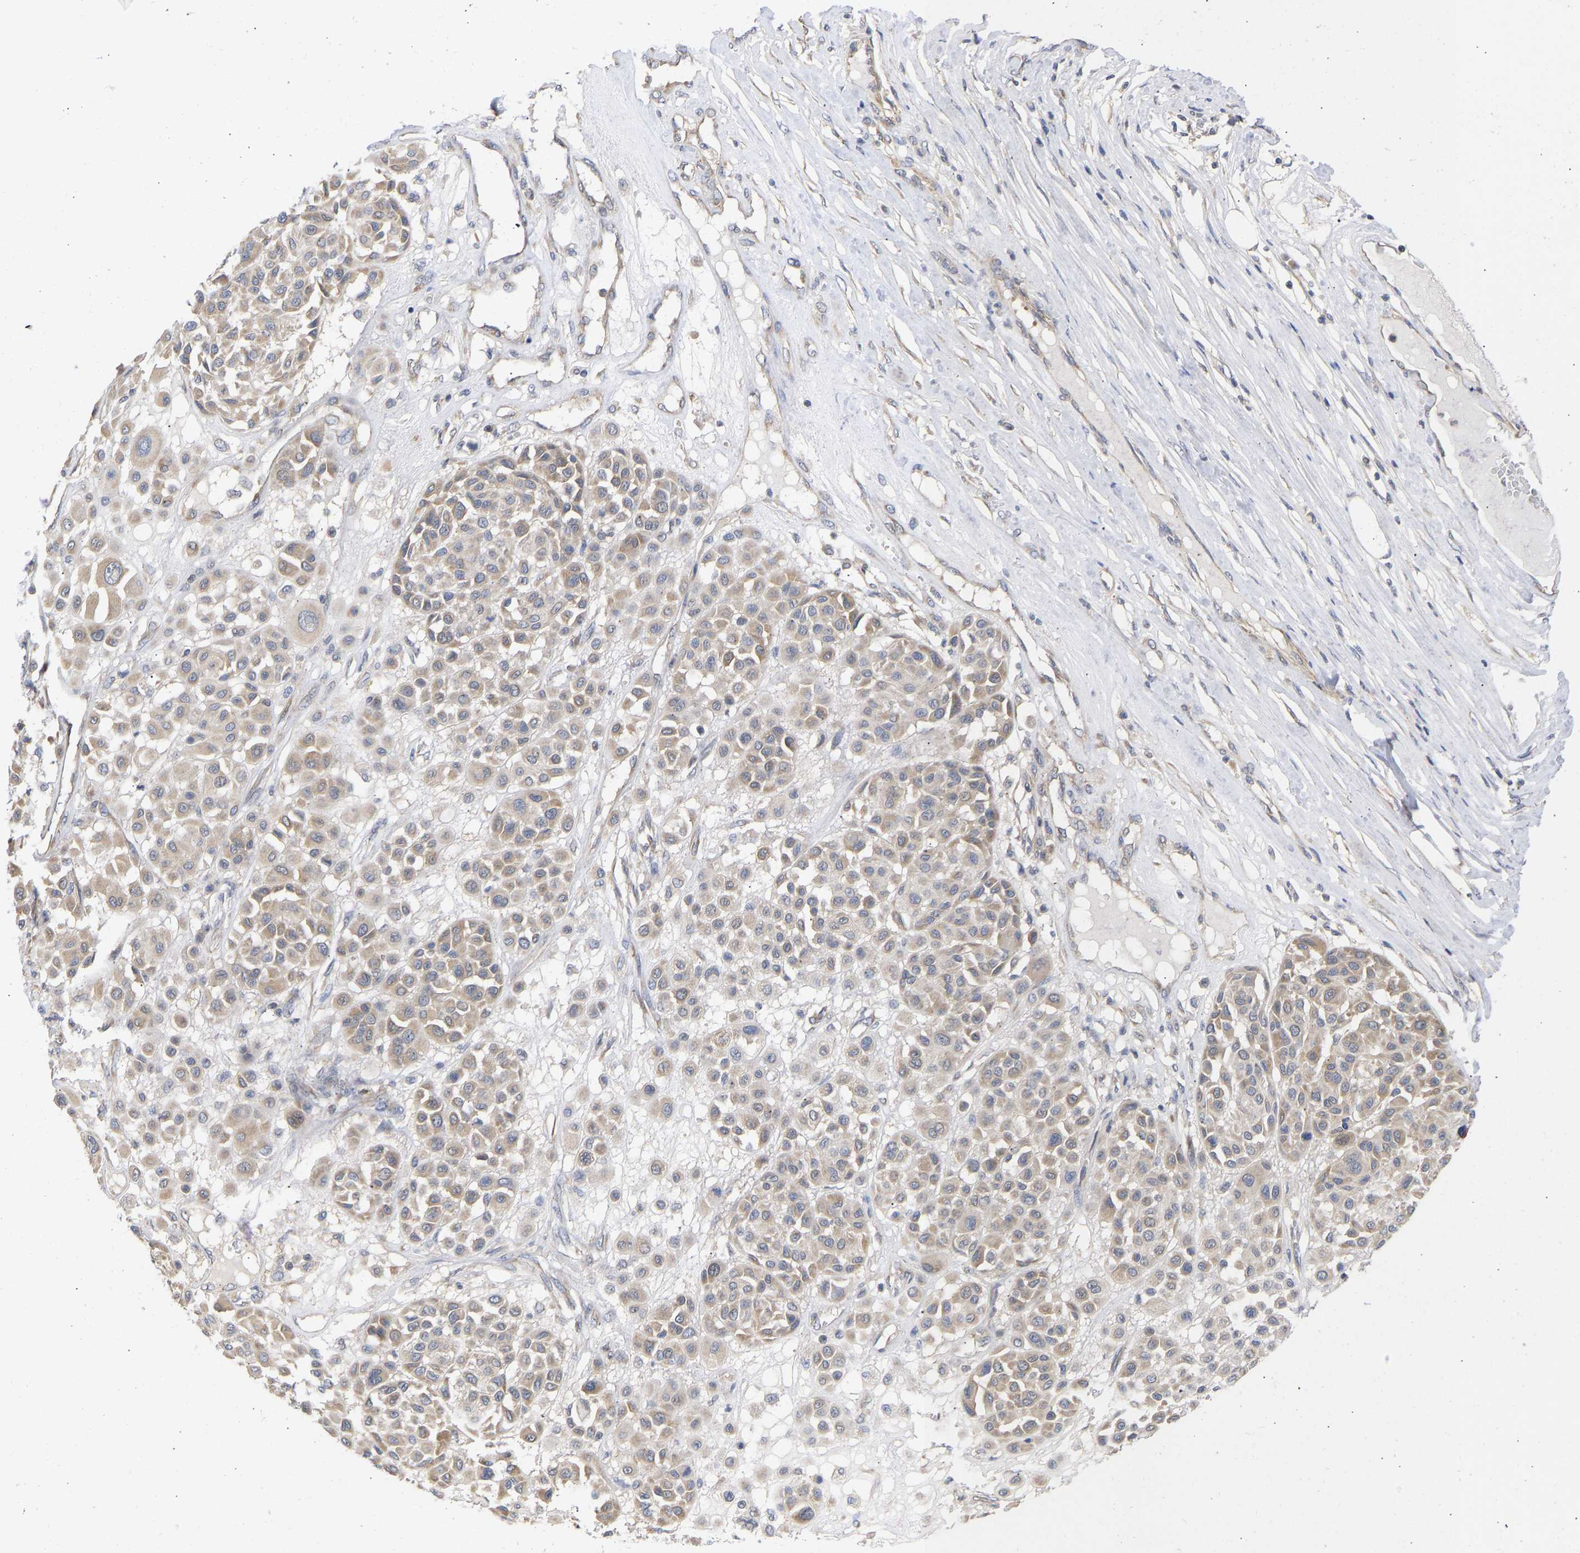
{"staining": {"intensity": "weak", "quantity": ">75%", "location": "cytoplasmic/membranous"}, "tissue": "melanoma", "cell_type": "Tumor cells", "image_type": "cancer", "snomed": [{"axis": "morphology", "description": "Malignant melanoma, Metastatic site"}, {"axis": "topography", "description": "Soft tissue"}], "caption": "Protein expression analysis of human malignant melanoma (metastatic site) reveals weak cytoplasmic/membranous expression in approximately >75% of tumor cells.", "gene": "MAP2K3", "patient": {"sex": "male", "age": 41}}